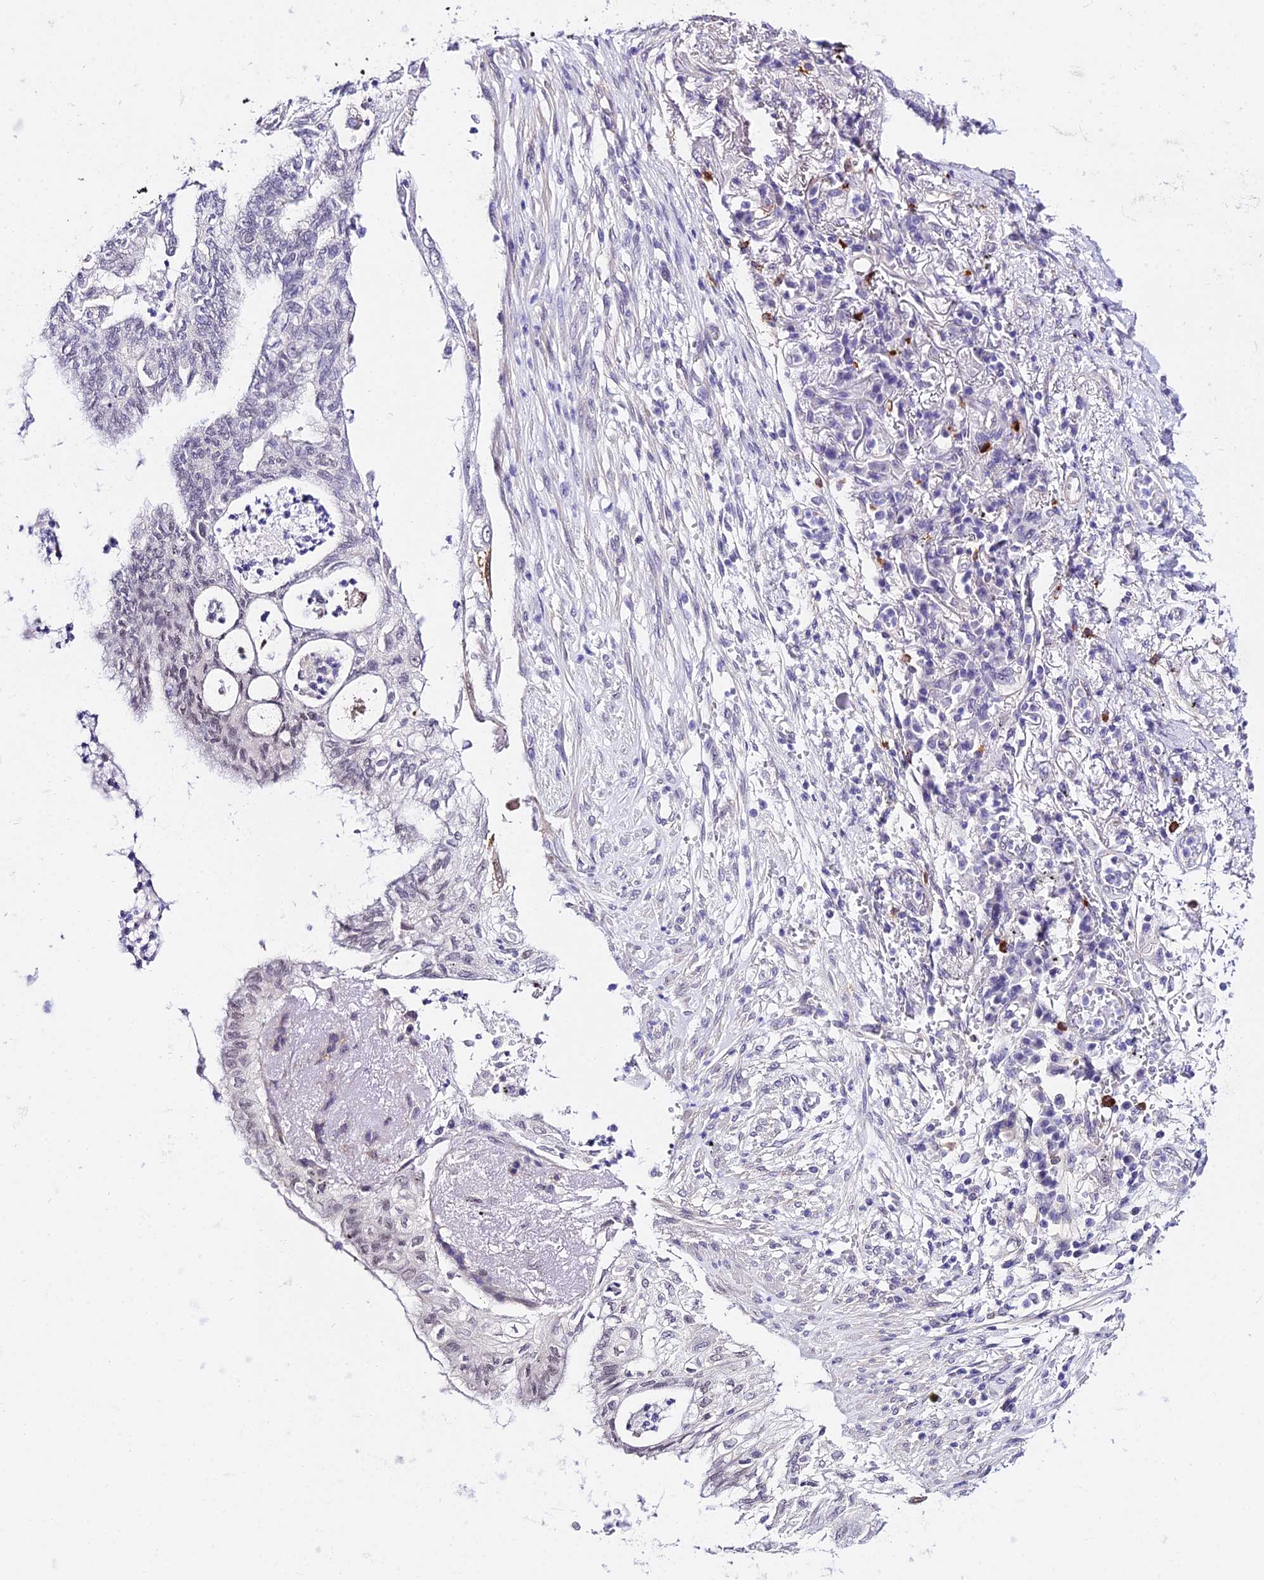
{"staining": {"intensity": "negative", "quantity": "none", "location": "none"}, "tissue": "lung cancer", "cell_type": "Tumor cells", "image_type": "cancer", "snomed": [{"axis": "morphology", "description": "Adenocarcinoma, NOS"}, {"axis": "topography", "description": "Lung"}], "caption": "A histopathology image of lung cancer stained for a protein reveals no brown staining in tumor cells.", "gene": "POLR2I", "patient": {"sex": "female", "age": 70}}